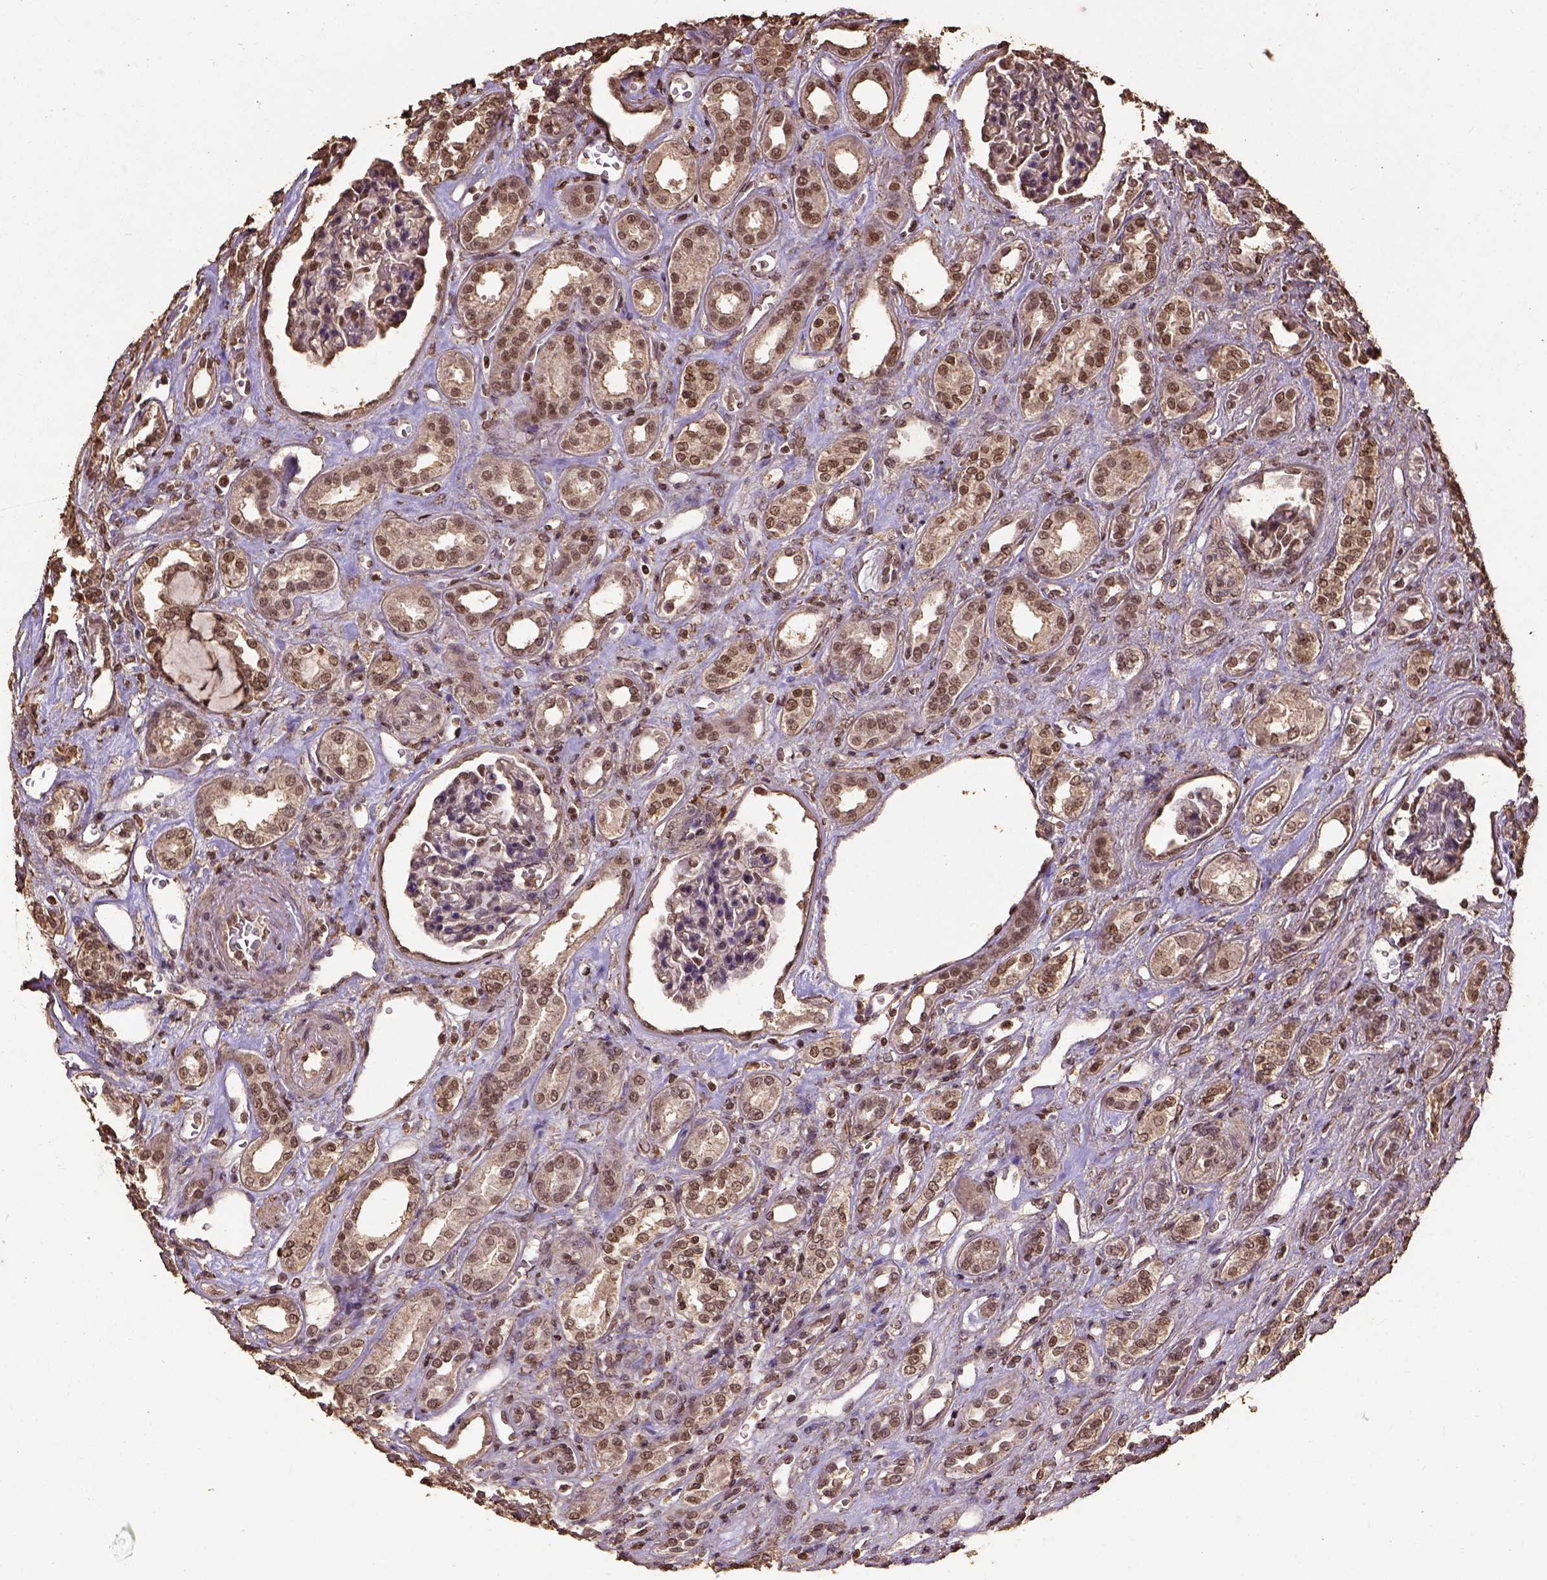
{"staining": {"intensity": "moderate", "quantity": ">75%", "location": "nuclear"}, "tissue": "renal cancer", "cell_type": "Tumor cells", "image_type": "cancer", "snomed": [{"axis": "morphology", "description": "Adenocarcinoma, NOS"}, {"axis": "topography", "description": "Kidney"}], "caption": "Human renal cancer (adenocarcinoma) stained with a brown dye demonstrates moderate nuclear positive positivity in approximately >75% of tumor cells.", "gene": "NACC1", "patient": {"sex": "male", "age": 63}}